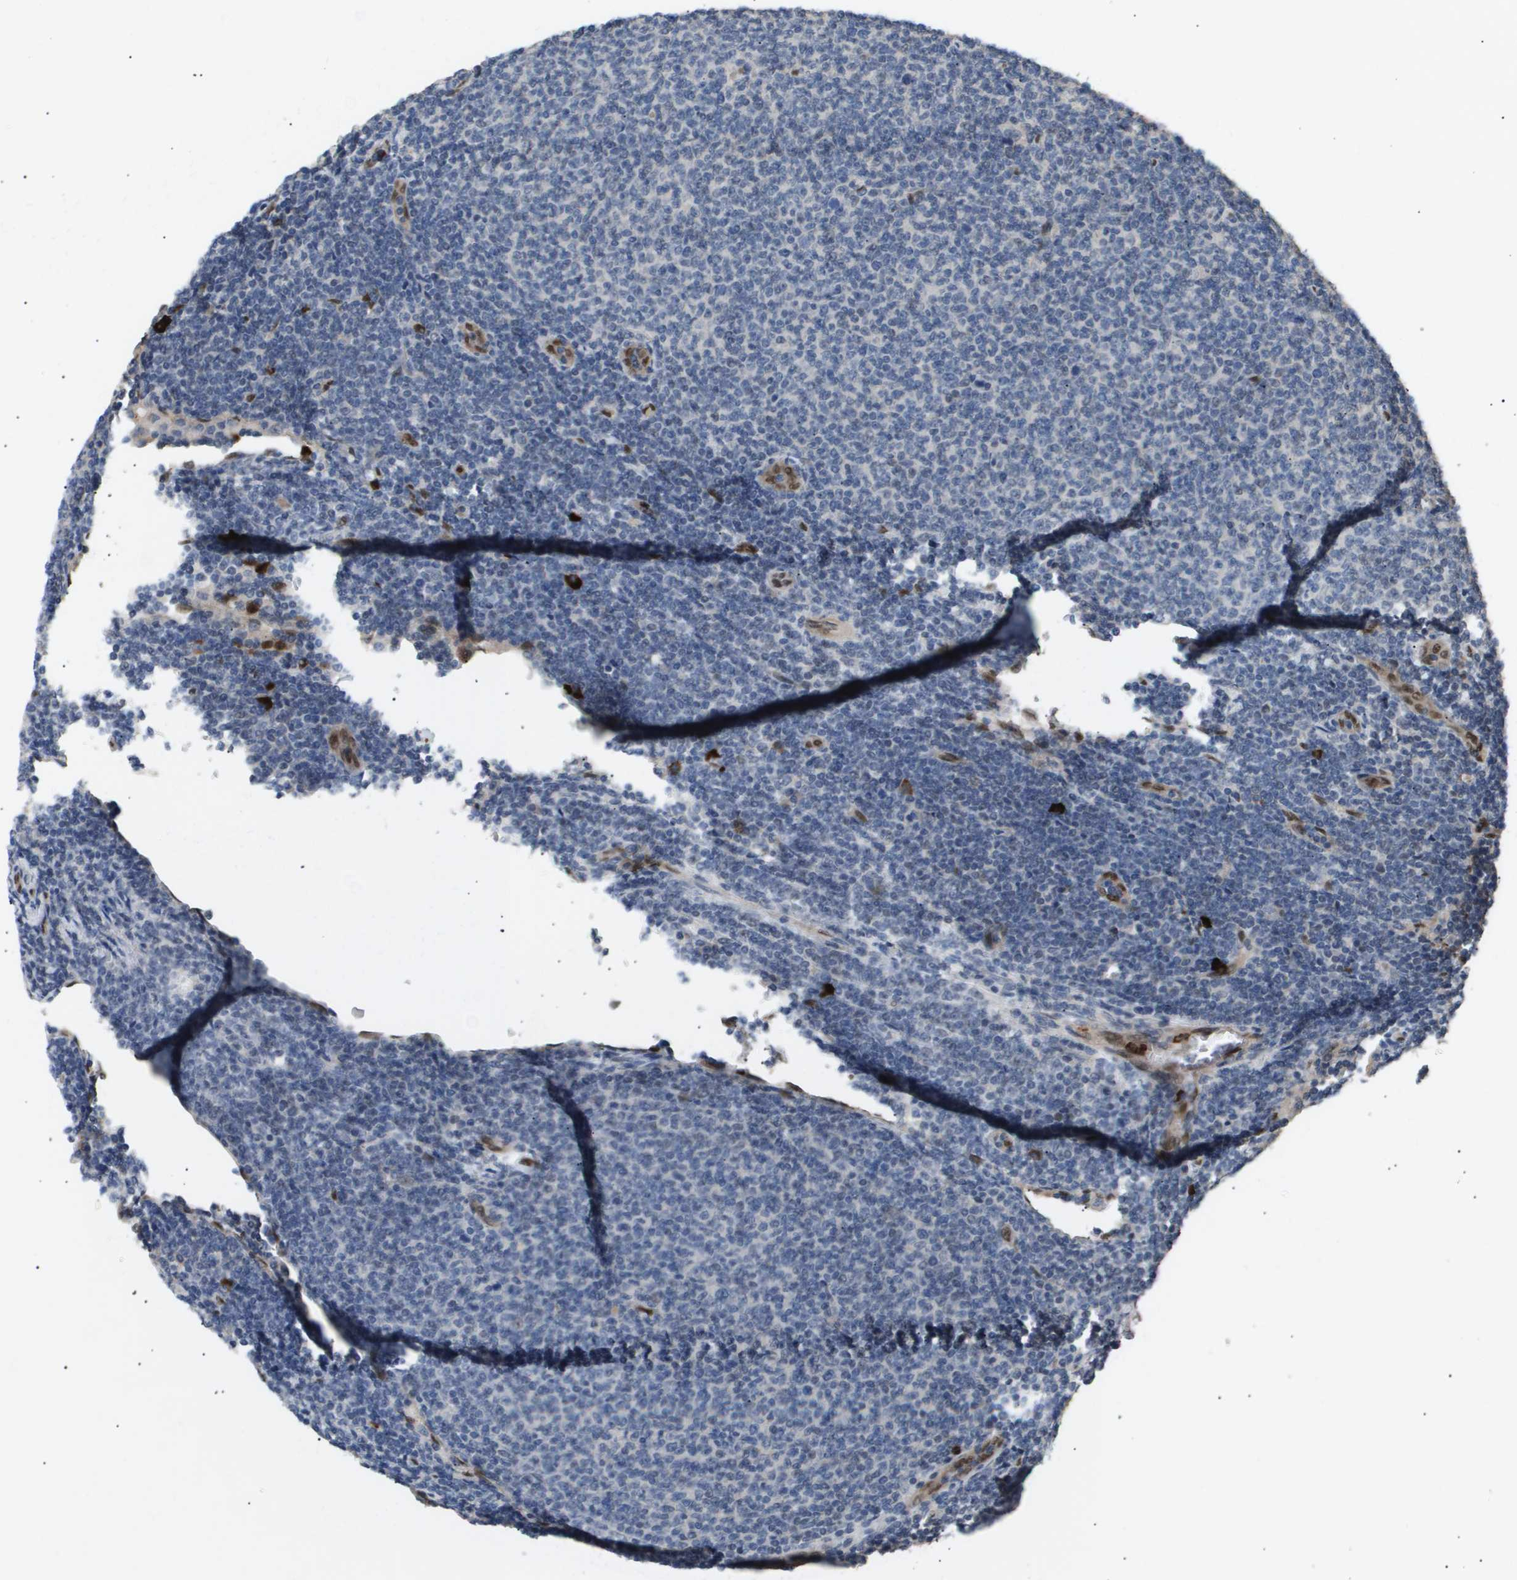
{"staining": {"intensity": "negative", "quantity": "none", "location": "none"}, "tissue": "lymphoma", "cell_type": "Tumor cells", "image_type": "cancer", "snomed": [{"axis": "morphology", "description": "Malignant lymphoma, non-Hodgkin's type, Low grade"}, {"axis": "topography", "description": "Lymph node"}], "caption": "Immunohistochemical staining of human low-grade malignant lymphoma, non-Hodgkin's type reveals no significant positivity in tumor cells.", "gene": "ERG", "patient": {"sex": "male", "age": 66}}